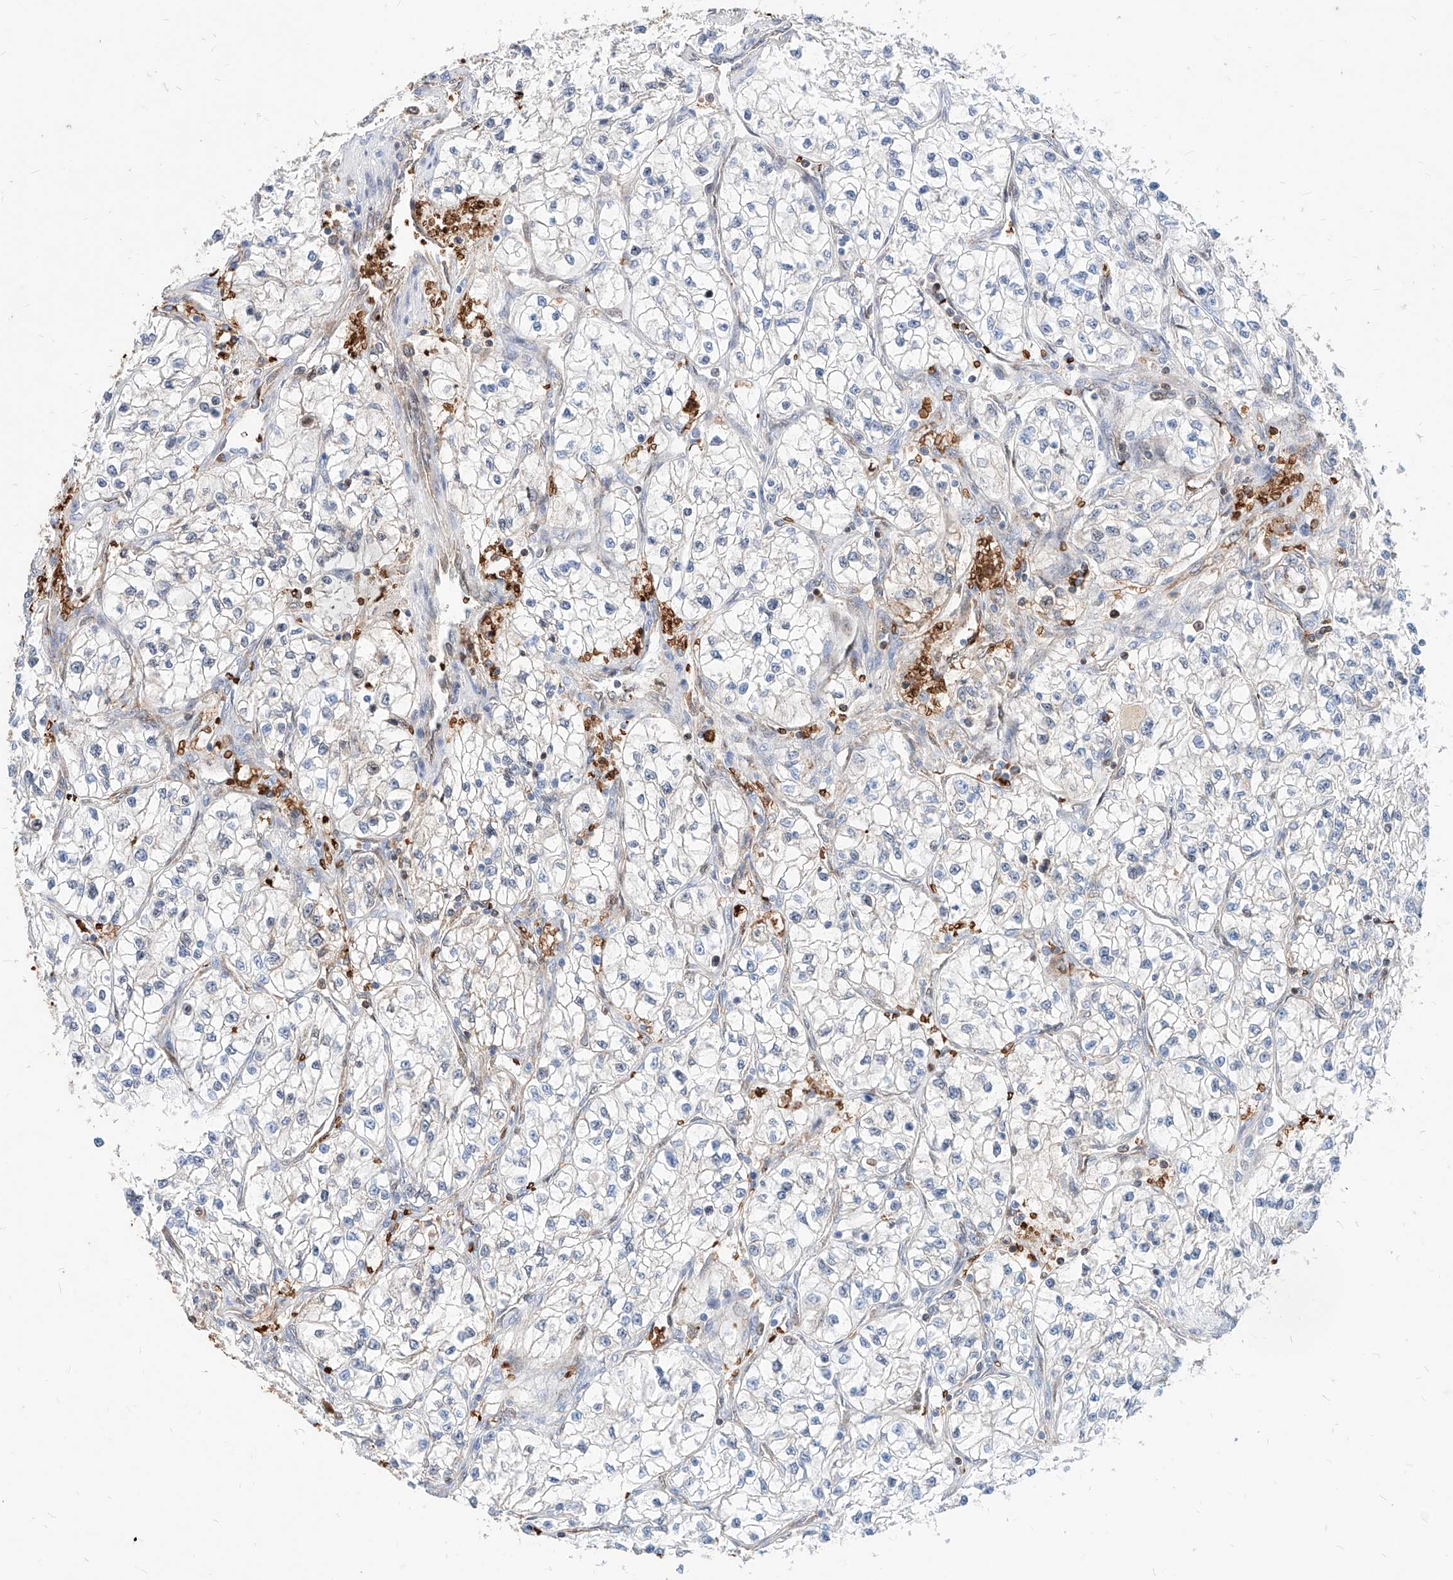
{"staining": {"intensity": "negative", "quantity": "none", "location": "none"}, "tissue": "renal cancer", "cell_type": "Tumor cells", "image_type": "cancer", "snomed": [{"axis": "morphology", "description": "Adenocarcinoma, NOS"}, {"axis": "topography", "description": "Kidney"}], "caption": "Immunohistochemistry image of human adenocarcinoma (renal) stained for a protein (brown), which displays no positivity in tumor cells.", "gene": "ZFP42", "patient": {"sex": "female", "age": 57}}